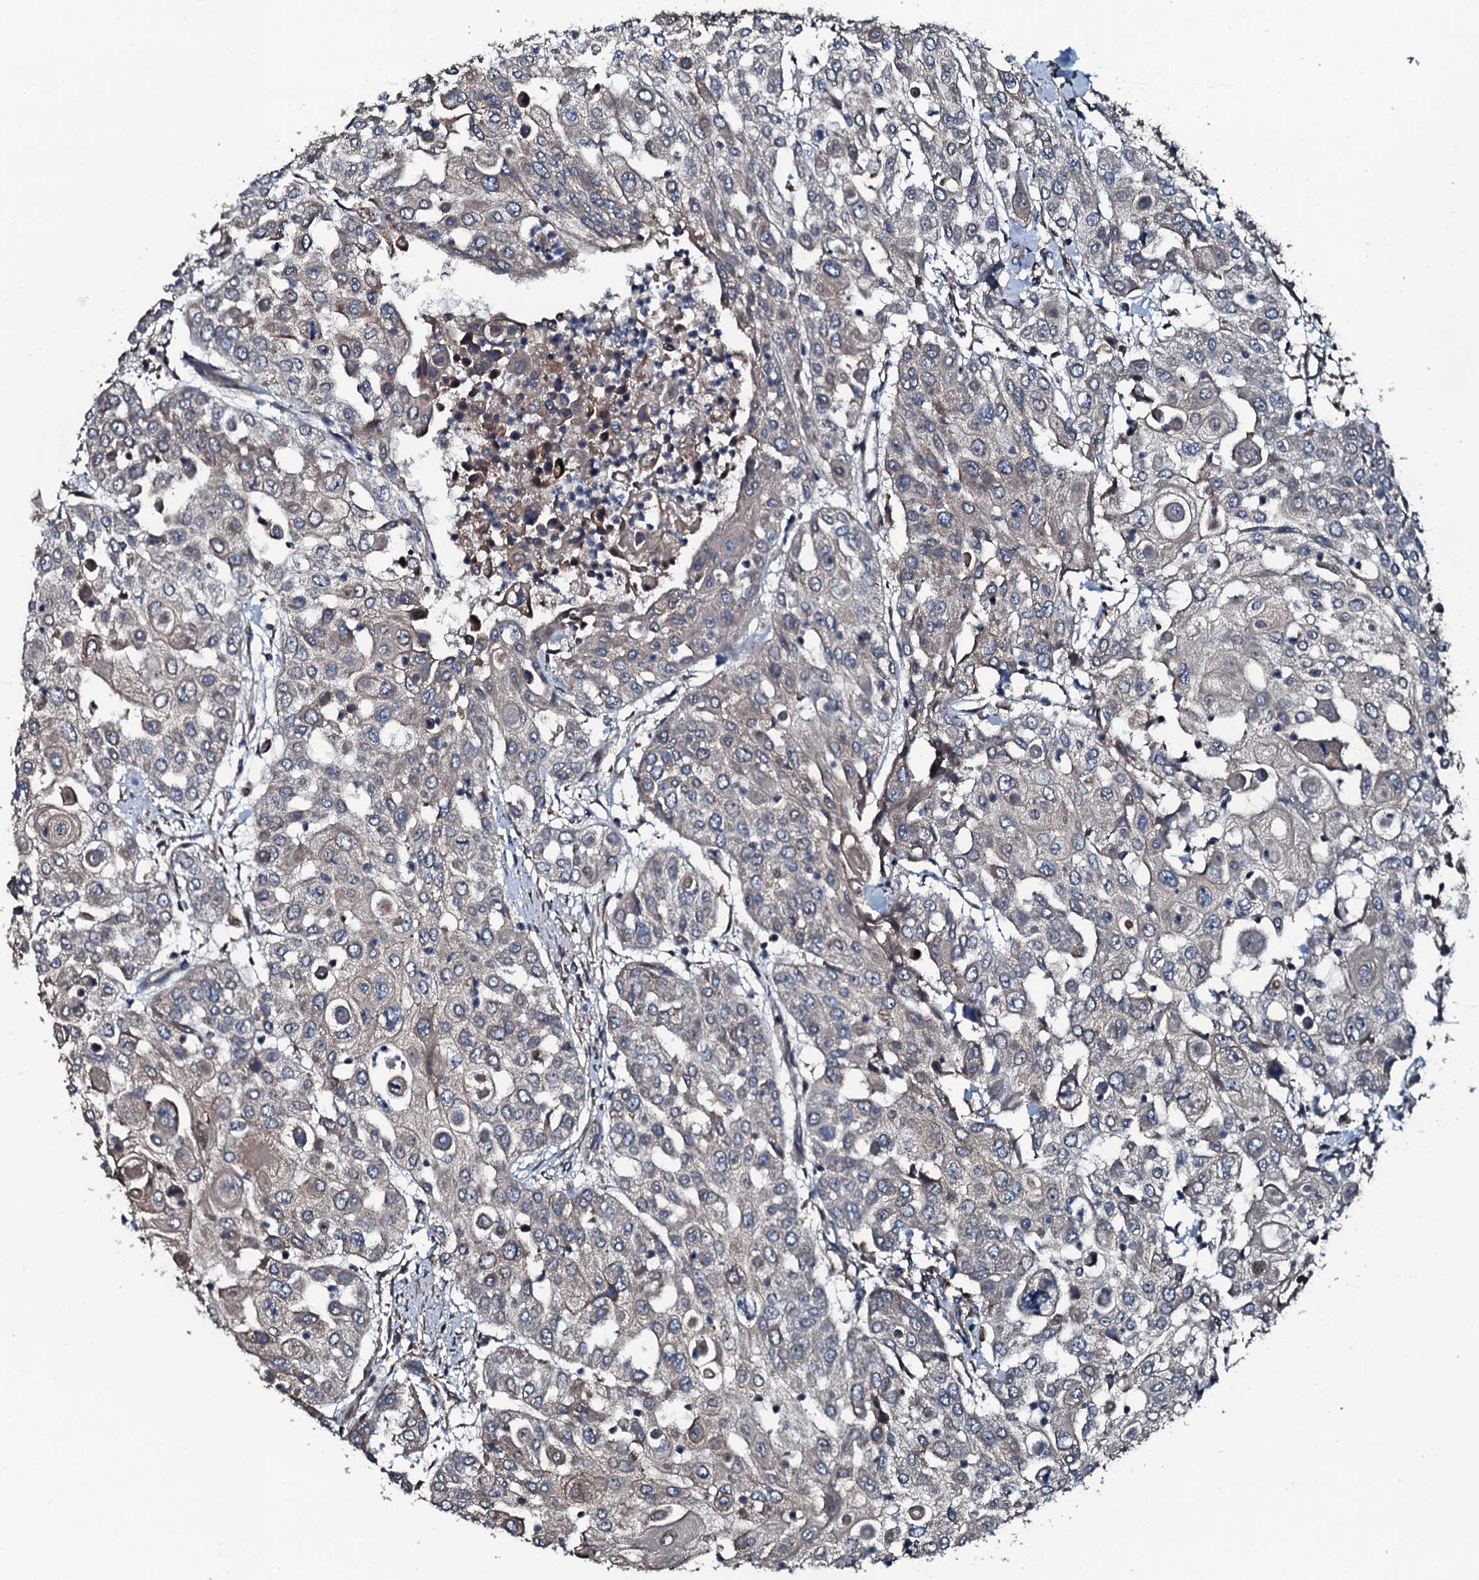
{"staining": {"intensity": "weak", "quantity": "25%-75%", "location": "cytoplasmic/membranous"}, "tissue": "urothelial cancer", "cell_type": "Tumor cells", "image_type": "cancer", "snomed": [{"axis": "morphology", "description": "Urothelial carcinoma, High grade"}, {"axis": "topography", "description": "Urinary bladder"}], "caption": "DAB immunohistochemical staining of high-grade urothelial carcinoma exhibits weak cytoplasmic/membranous protein positivity in approximately 25%-75% of tumor cells.", "gene": "AARS1", "patient": {"sex": "female", "age": 79}}